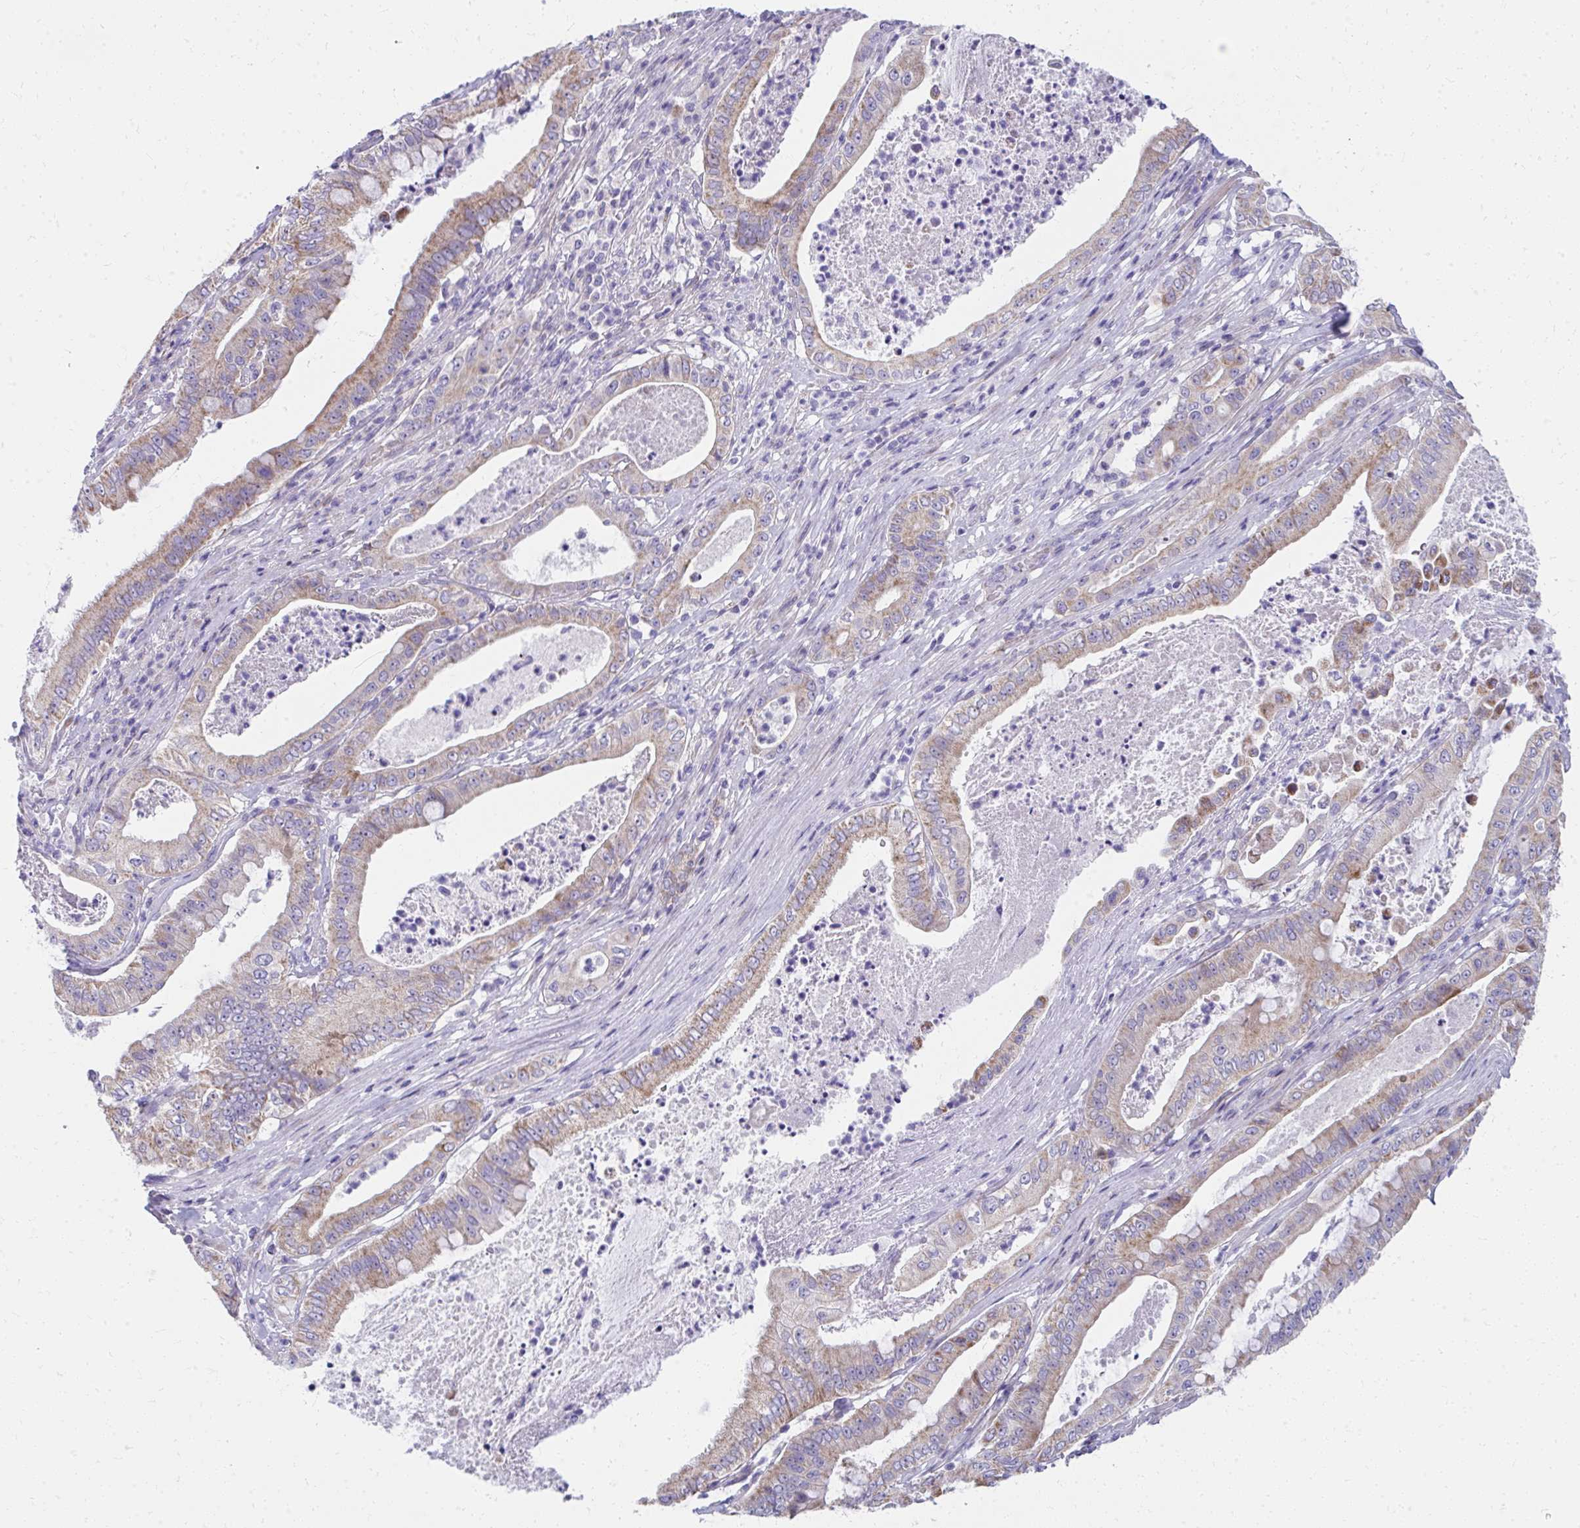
{"staining": {"intensity": "moderate", "quantity": "25%-75%", "location": "cytoplasmic/membranous"}, "tissue": "pancreatic cancer", "cell_type": "Tumor cells", "image_type": "cancer", "snomed": [{"axis": "morphology", "description": "Adenocarcinoma, NOS"}, {"axis": "topography", "description": "Pancreas"}], "caption": "Immunohistochemical staining of pancreatic cancer demonstrates moderate cytoplasmic/membranous protein positivity in approximately 25%-75% of tumor cells. (DAB (3,3'-diaminobenzidine) IHC with brightfield microscopy, high magnification).", "gene": "IL37", "patient": {"sex": "male", "age": 71}}